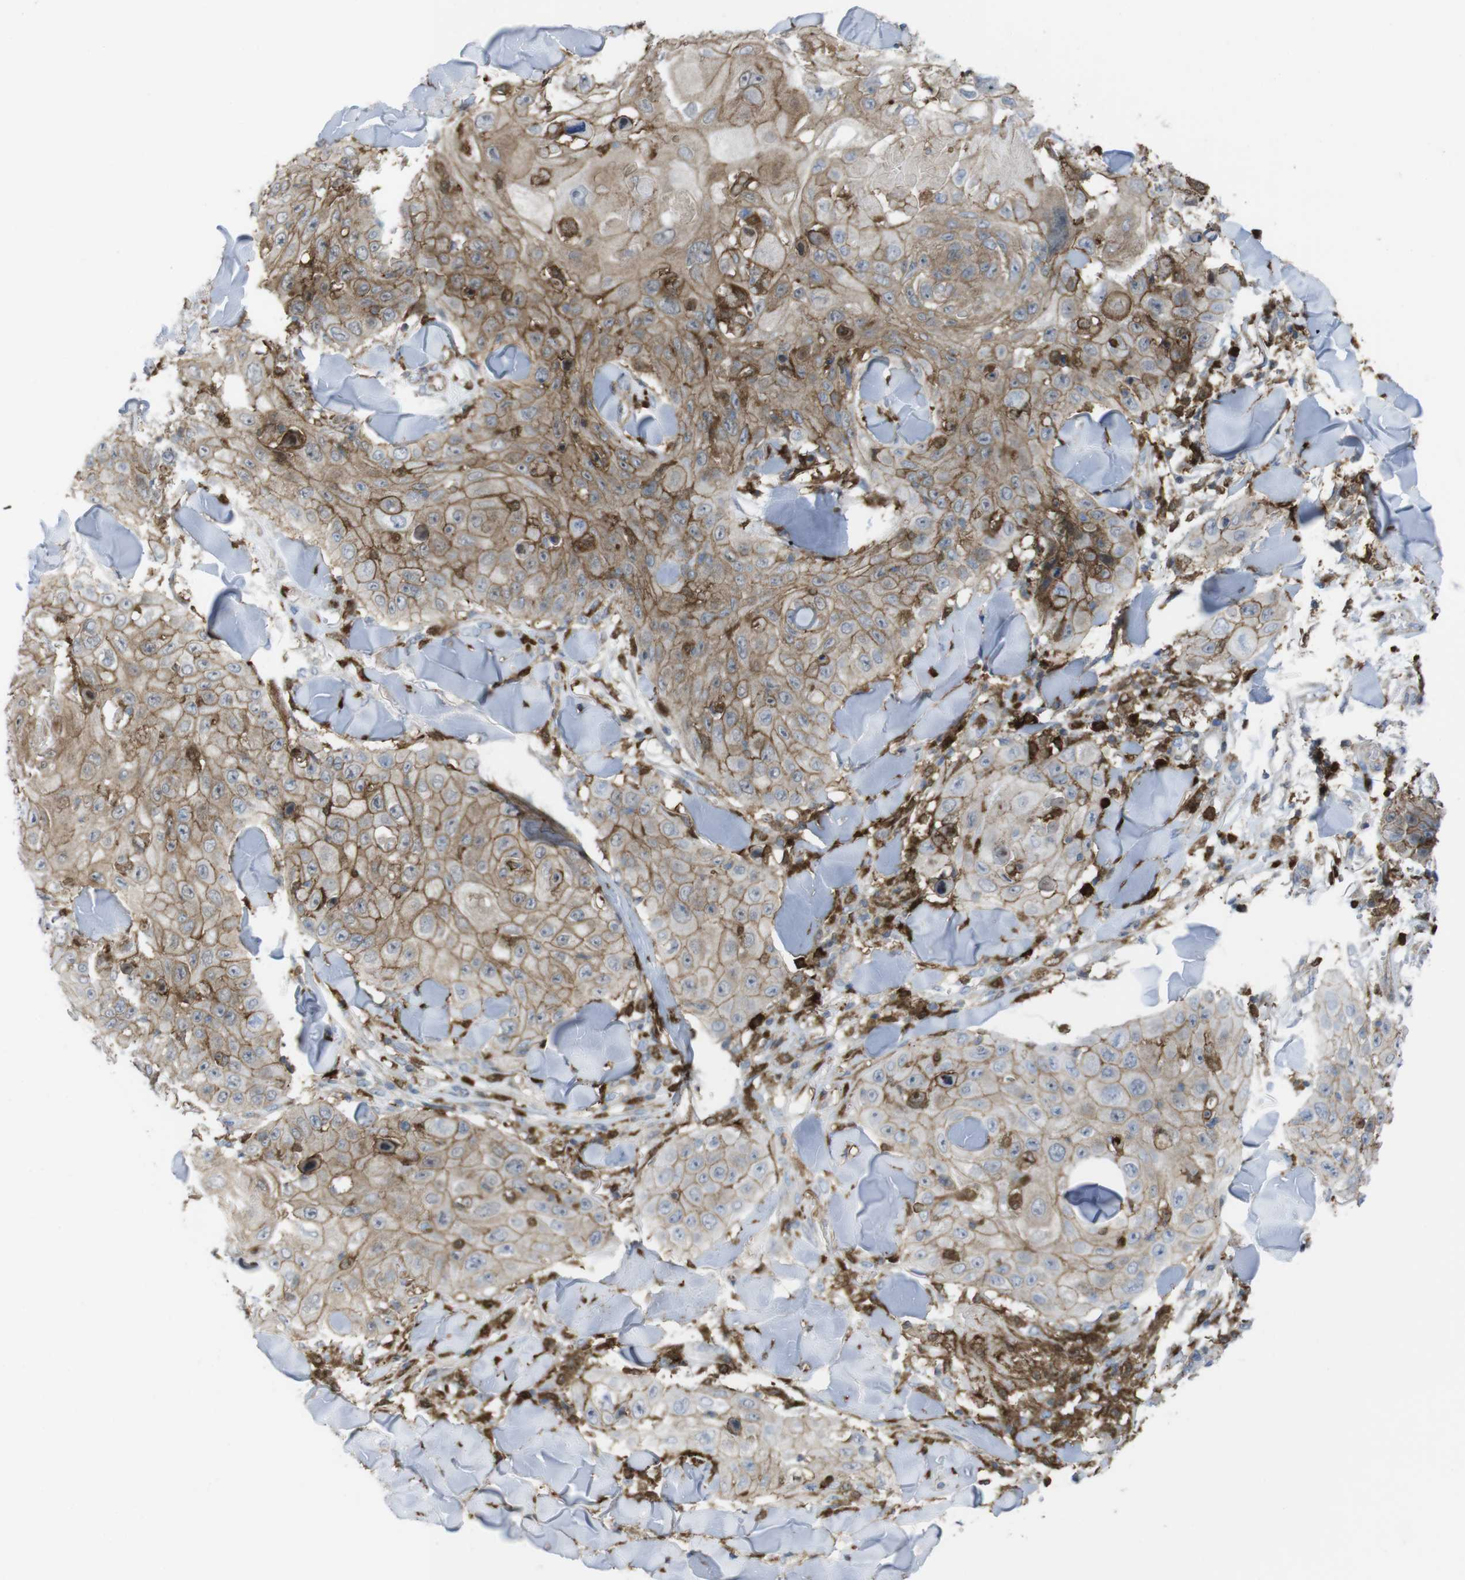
{"staining": {"intensity": "moderate", "quantity": ">75%", "location": "cytoplasmic/membranous"}, "tissue": "skin cancer", "cell_type": "Tumor cells", "image_type": "cancer", "snomed": [{"axis": "morphology", "description": "Squamous cell carcinoma, NOS"}, {"axis": "topography", "description": "Skin"}], "caption": "This is an image of immunohistochemistry staining of skin squamous cell carcinoma, which shows moderate expression in the cytoplasmic/membranous of tumor cells.", "gene": "PRKCD", "patient": {"sex": "male", "age": 86}}